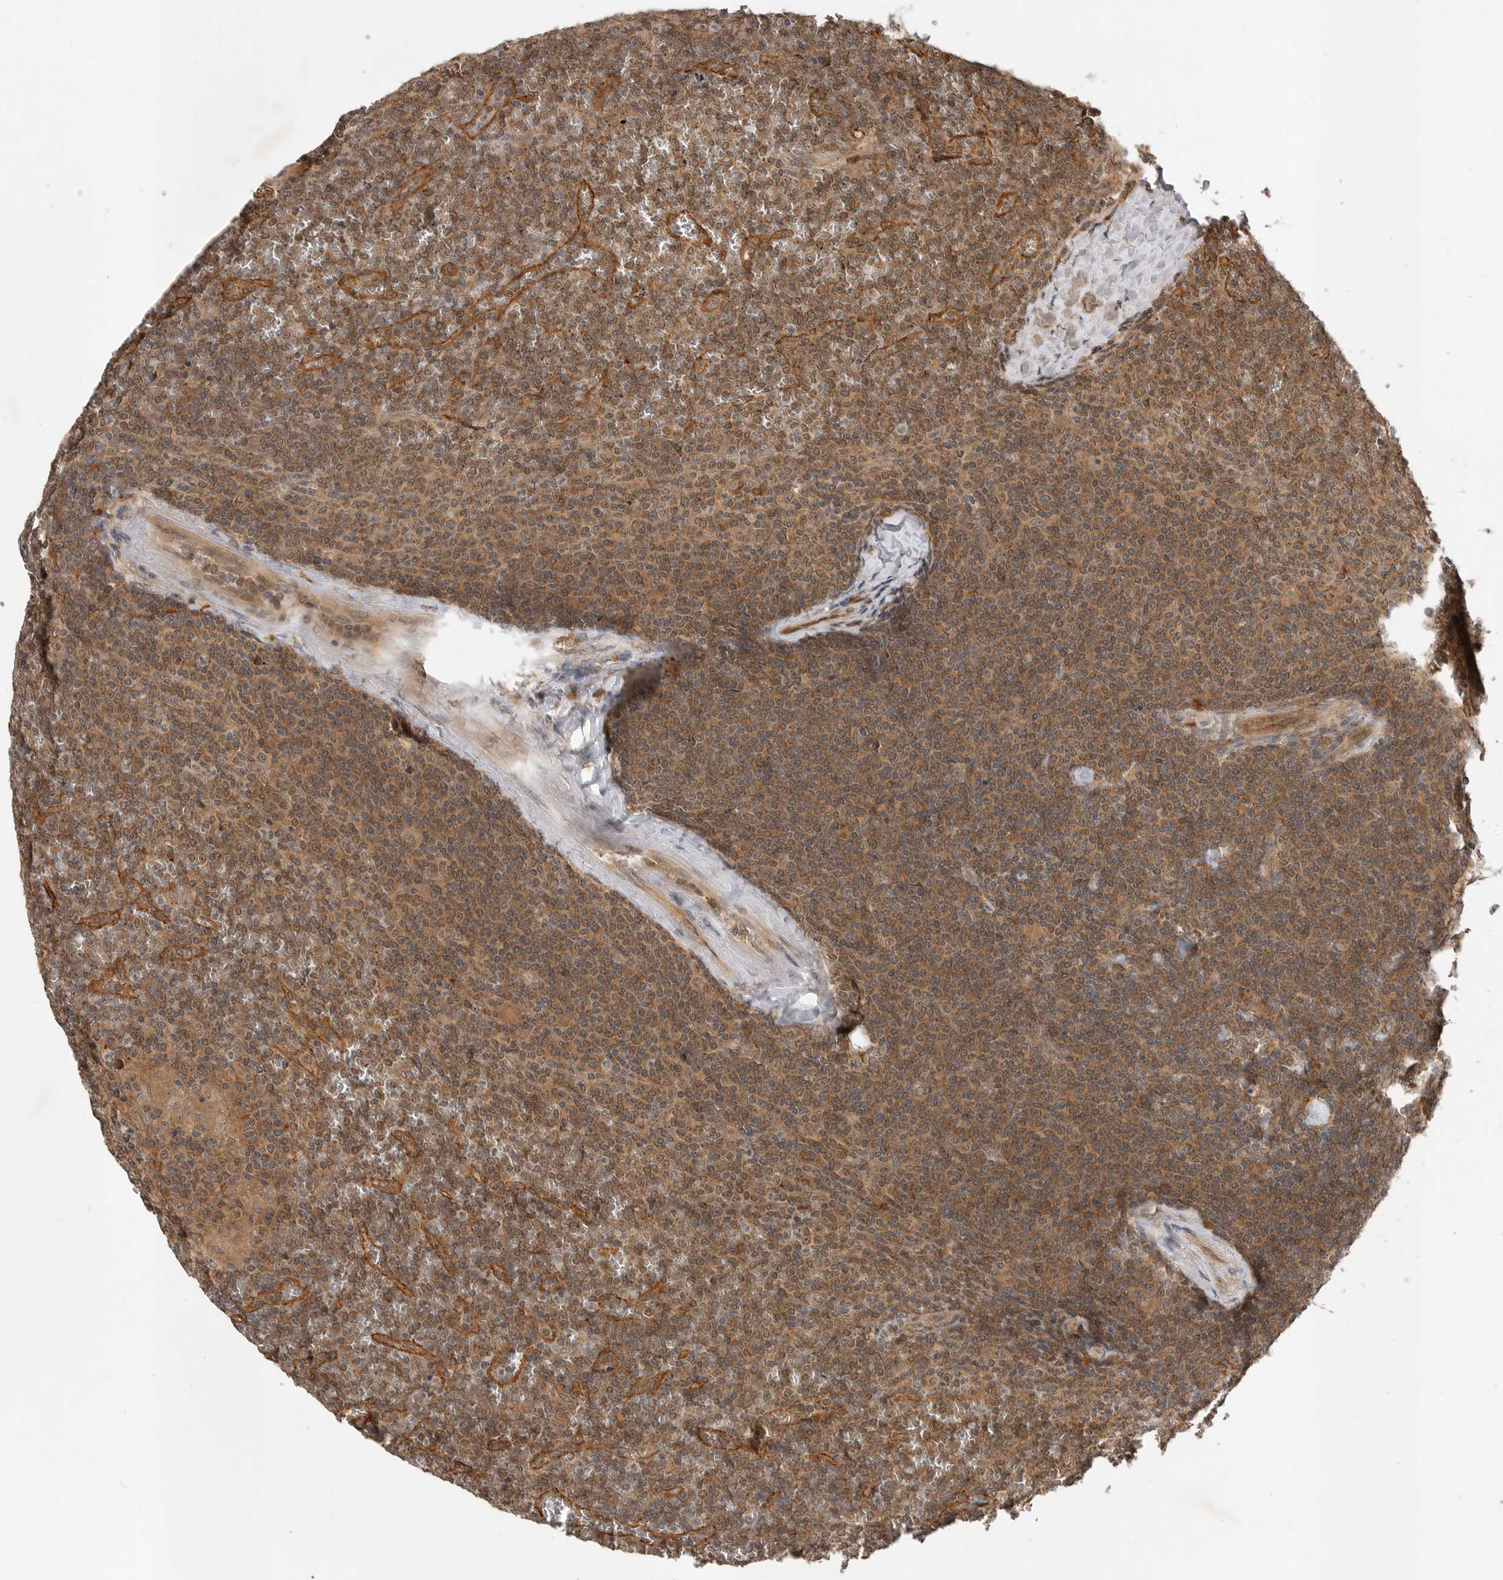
{"staining": {"intensity": "moderate", "quantity": ">75%", "location": "cytoplasmic/membranous"}, "tissue": "lymphoma", "cell_type": "Tumor cells", "image_type": "cancer", "snomed": [{"axis": "morphology", "description": "Malignant lymphoma, non-Hodgkin's type, Low grade"}, {"axis": "topography", "description": "Spleen"}], "caption": "Human lymphoma stained for a protein (brown) displays moderate cytoplasmic/membranous positive staining in approximately >75% of tumor cells.", "gene": "OSBPL9", "patient": {"sex": "female", "age": 19}}